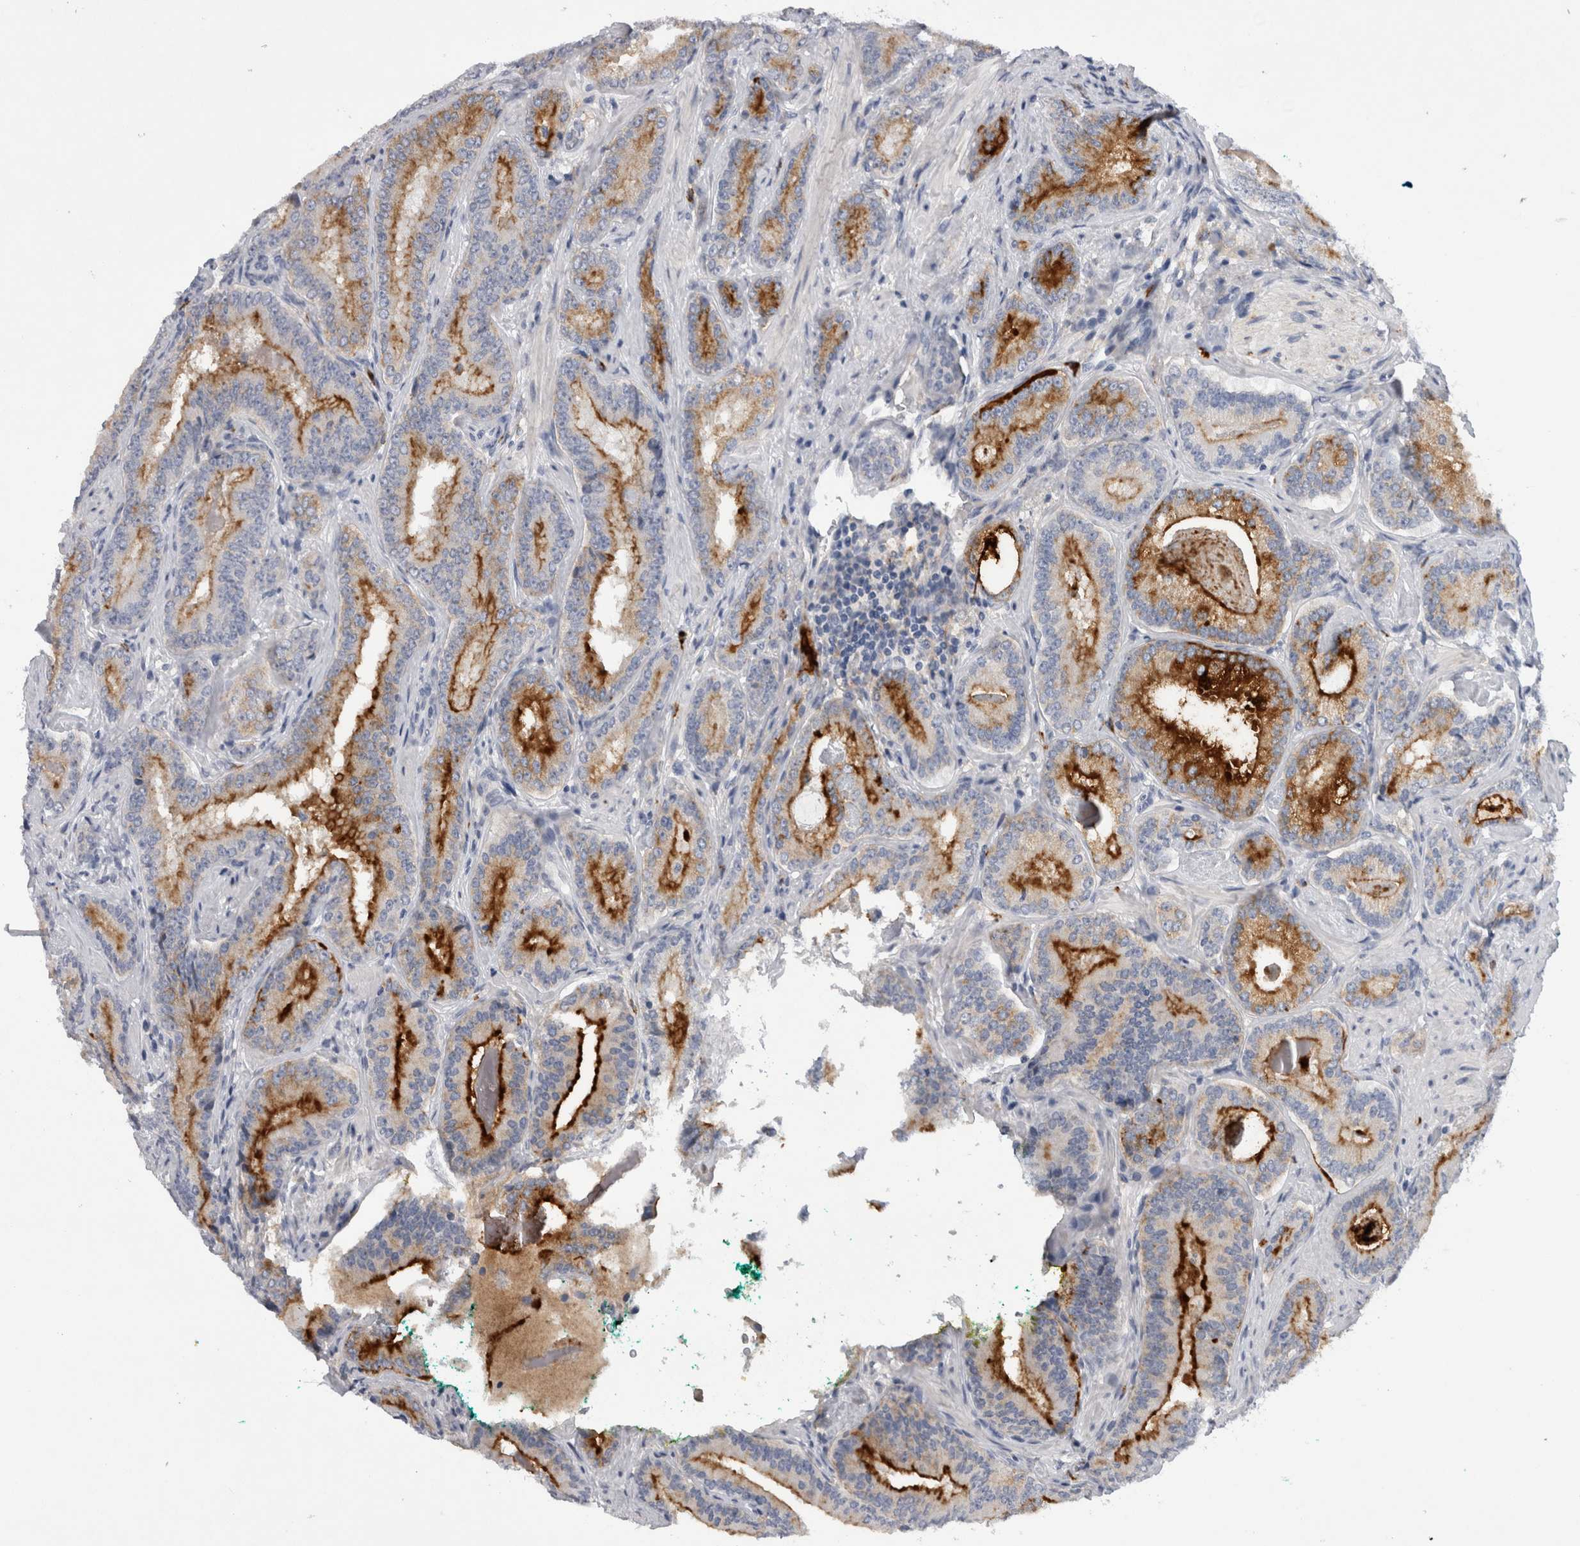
{"staining": {"intensity": "strong", "quantity": ">75%", "location": "cytoplasmic/membranous"}, "tissue": "prostate cancer", "cell_type": "Tumor cells", "image_type": "cancer", "snomed": [{"axis": "morphology", "description": "Adenocarcinoma, Low grade"}, {"axis": "topography", "description": "Prostate"}], "caption": "IHC image of neoplastic tissue: prostate low-grade adenocarcinoma stained using immunohistochemistry shows high levels of strong protein expression localized specifically in the cytoplasmic/membranous of tumor cells, appearing as a cytoplasmic/membranous brown color.", "gene": "CD63", "patient": {"sex": "male", "age": 51}}